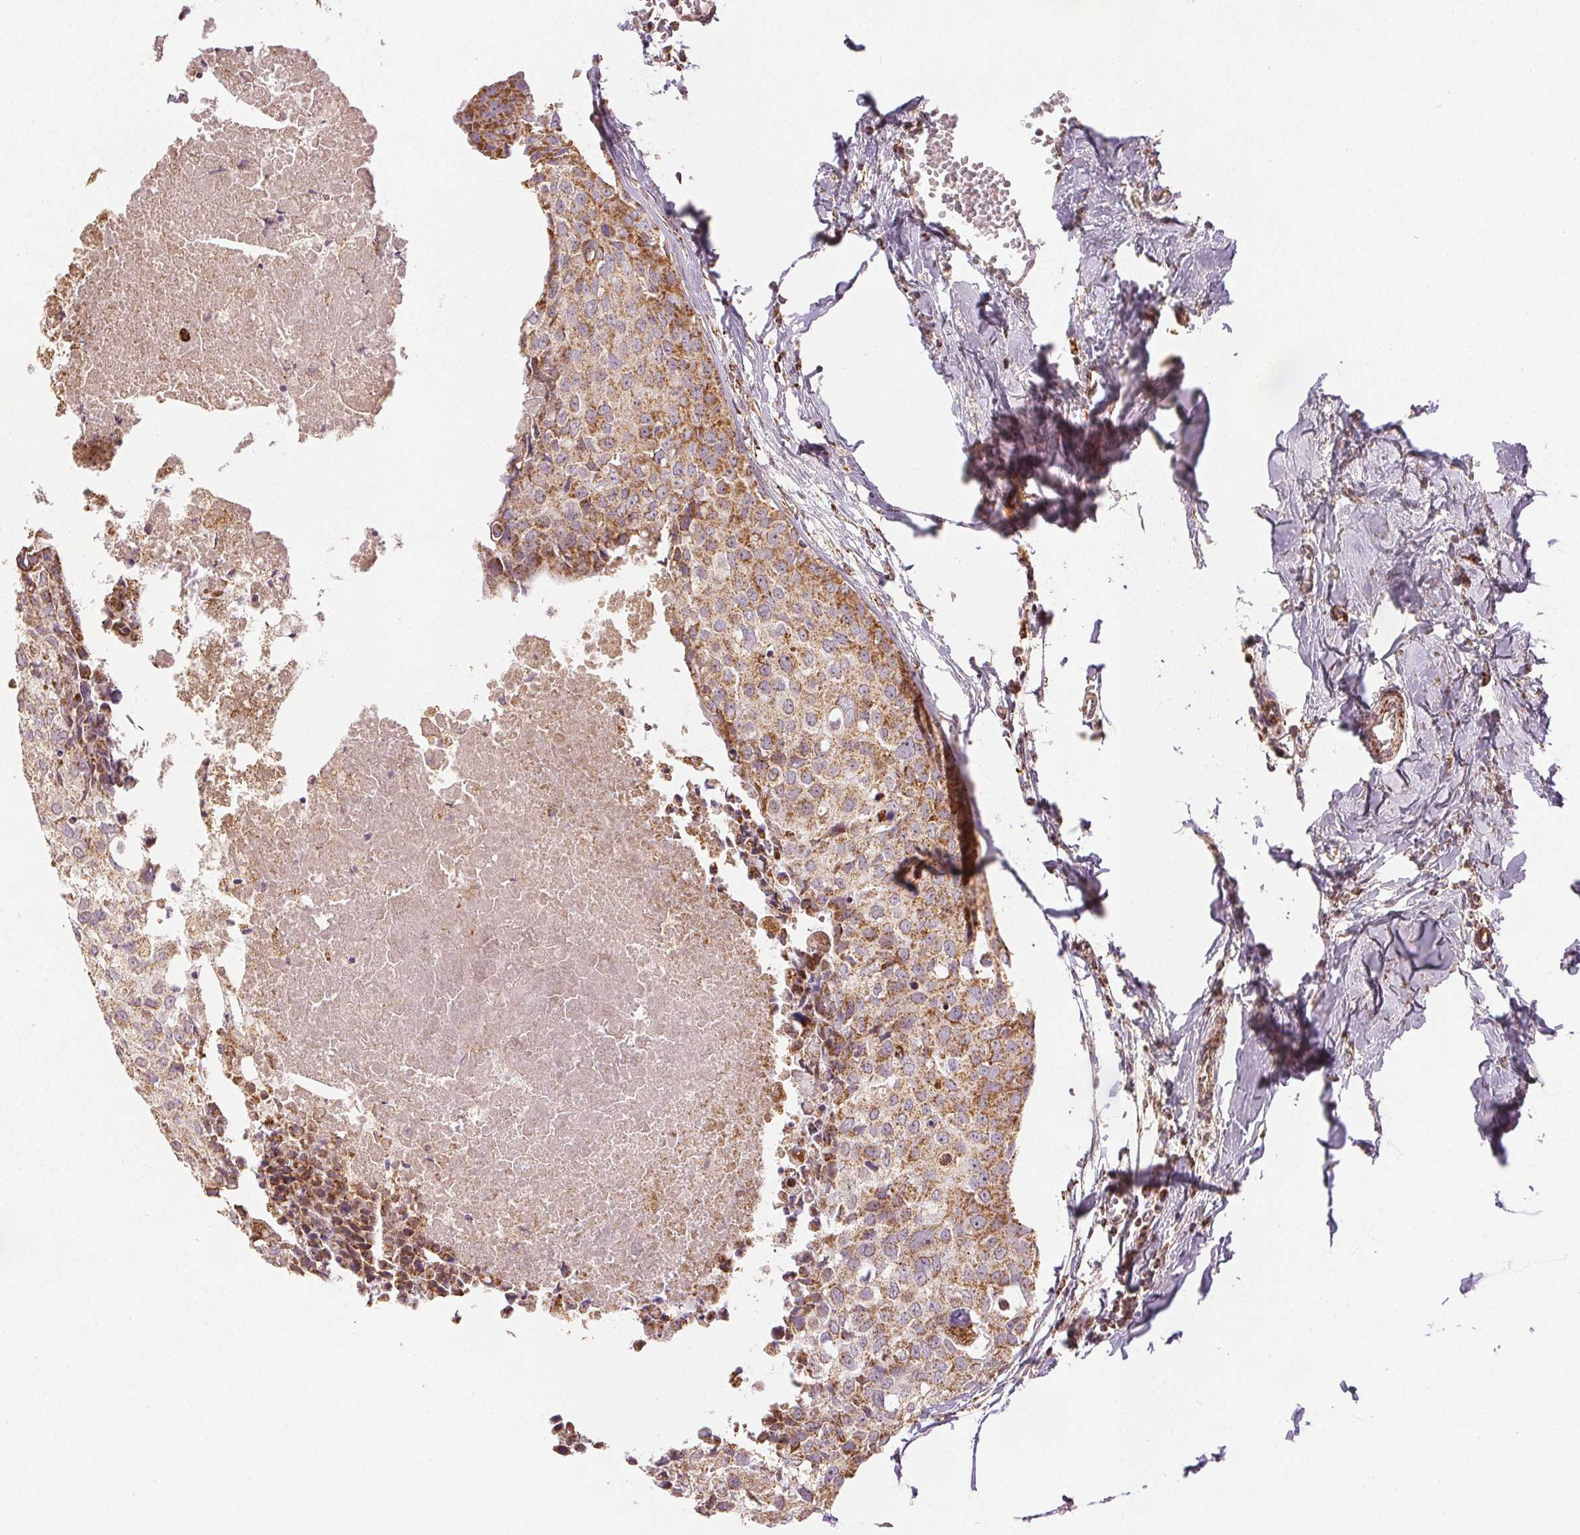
{"staining": {"intensity": "moderate", "quantity": ">75%", "location": "cytoplasmic/membranous"}, "tissue": "breast cancer", "cell_type": "Tumor cells", "image_type": "cancer", "snomed": [{"axis": "morphology", "description": "Duct carcinoma"}, {"axis": "topography", "description": "Breast"}], "caption": "Immunohistochemical staining of human breast cancer (infiltrating ductal carcinoma) exhibits moderate cytoplasmic/membranous protein positivity in about >75% of tumor cells.", "gene": "SDHB", "patient": {"sex": "female", "age": 38}}